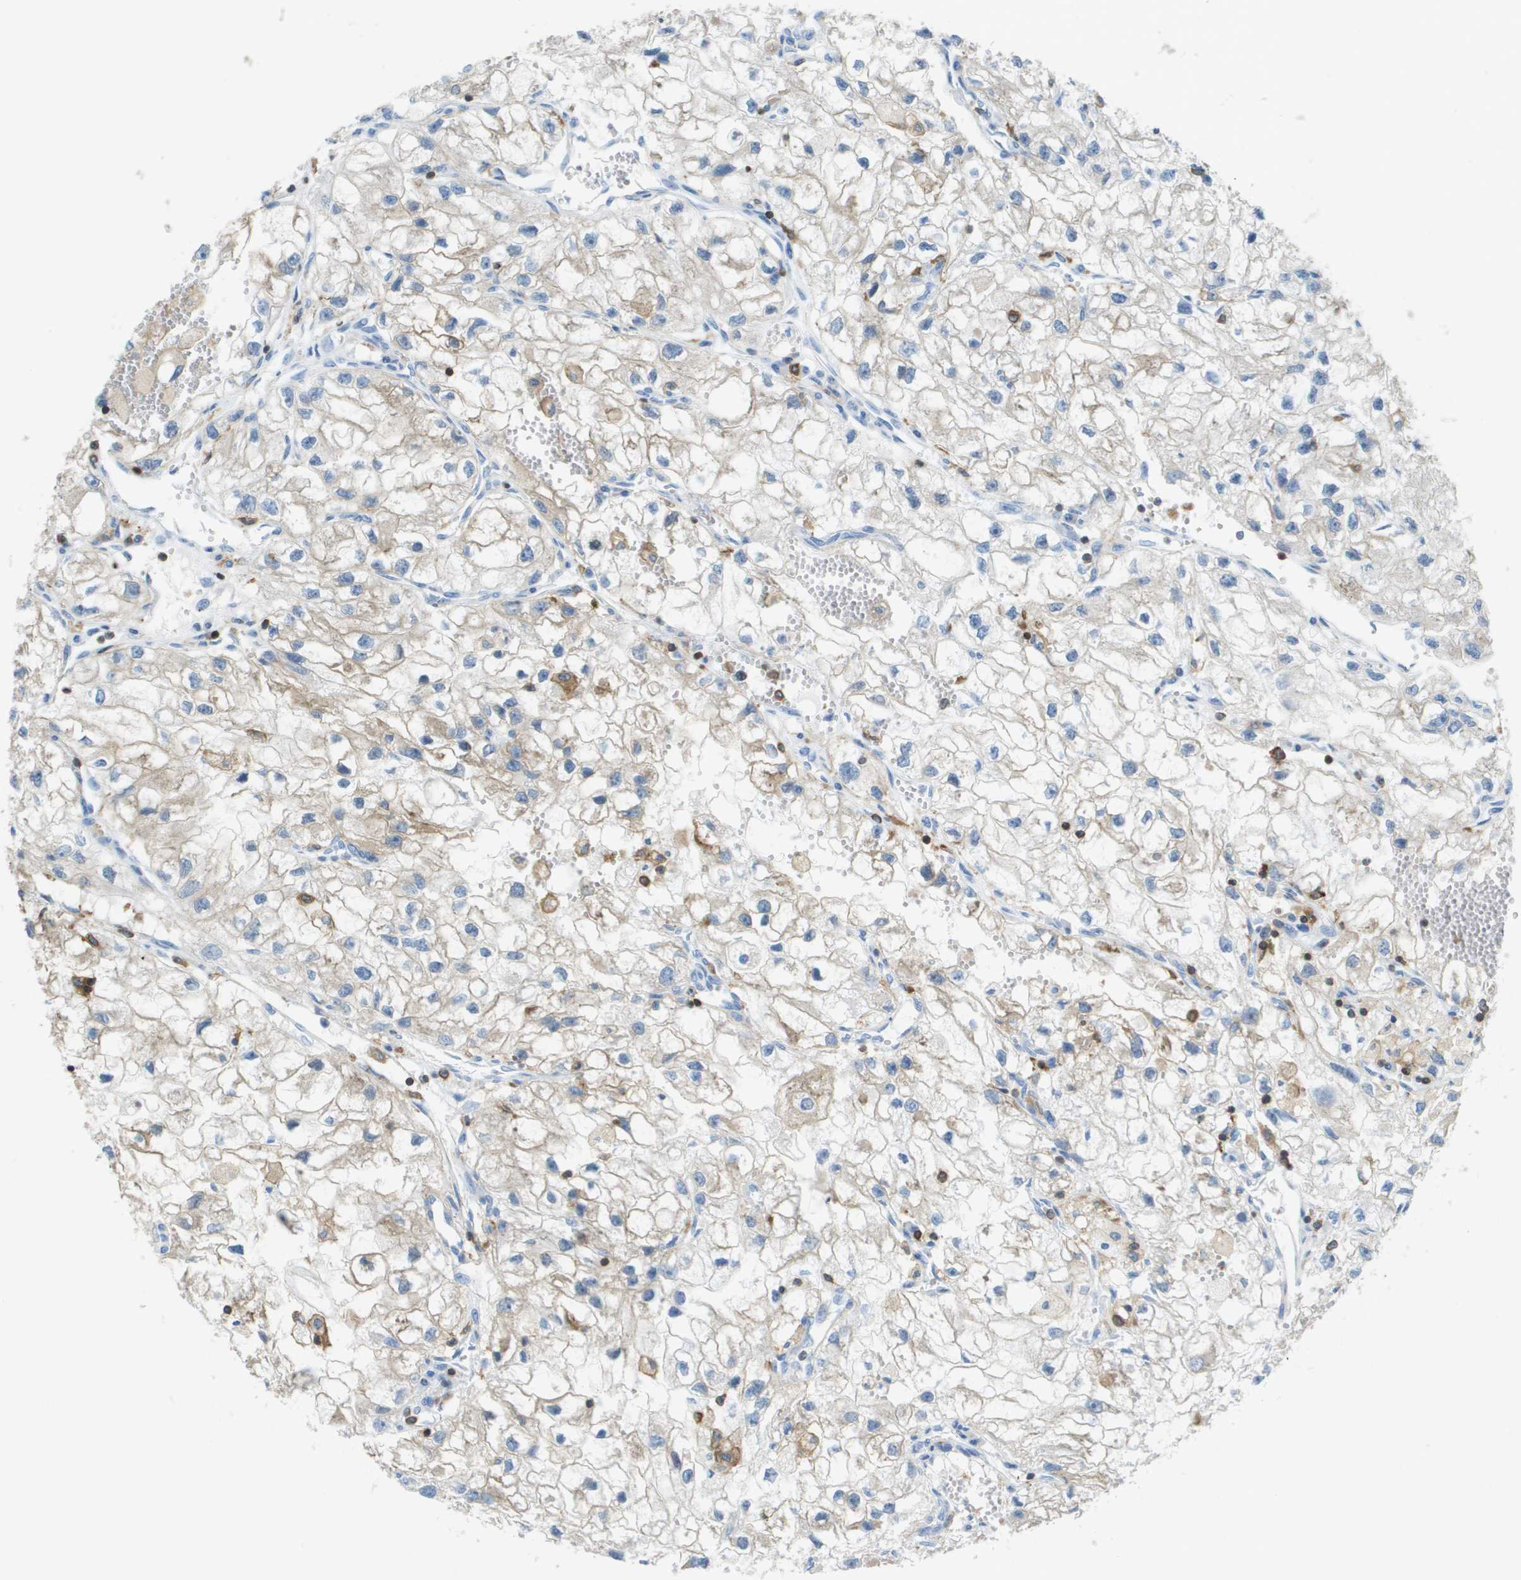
{"staining": {"intensity": "weak", "quantity": "25%-75%", "location": "cytoplasmic/membranous"}, "tissue": "renal cancer", "cell_type": "Tumor cells", "image_type": "cancer", "snomed": [{"axis": "morphology", "description": "Adenocarcinoma, NOS"}, {"axis": "topography", "description": "Kidney"}], "caption": "Brown immunohistochemical staining in human adenocarcinoma (renal) reveals weak cytoplasmic/membranous staining in about 25%-75% of tumor cells.", "gene": "APBB1IP", "patient": {"sex": "female", "age": 70}}